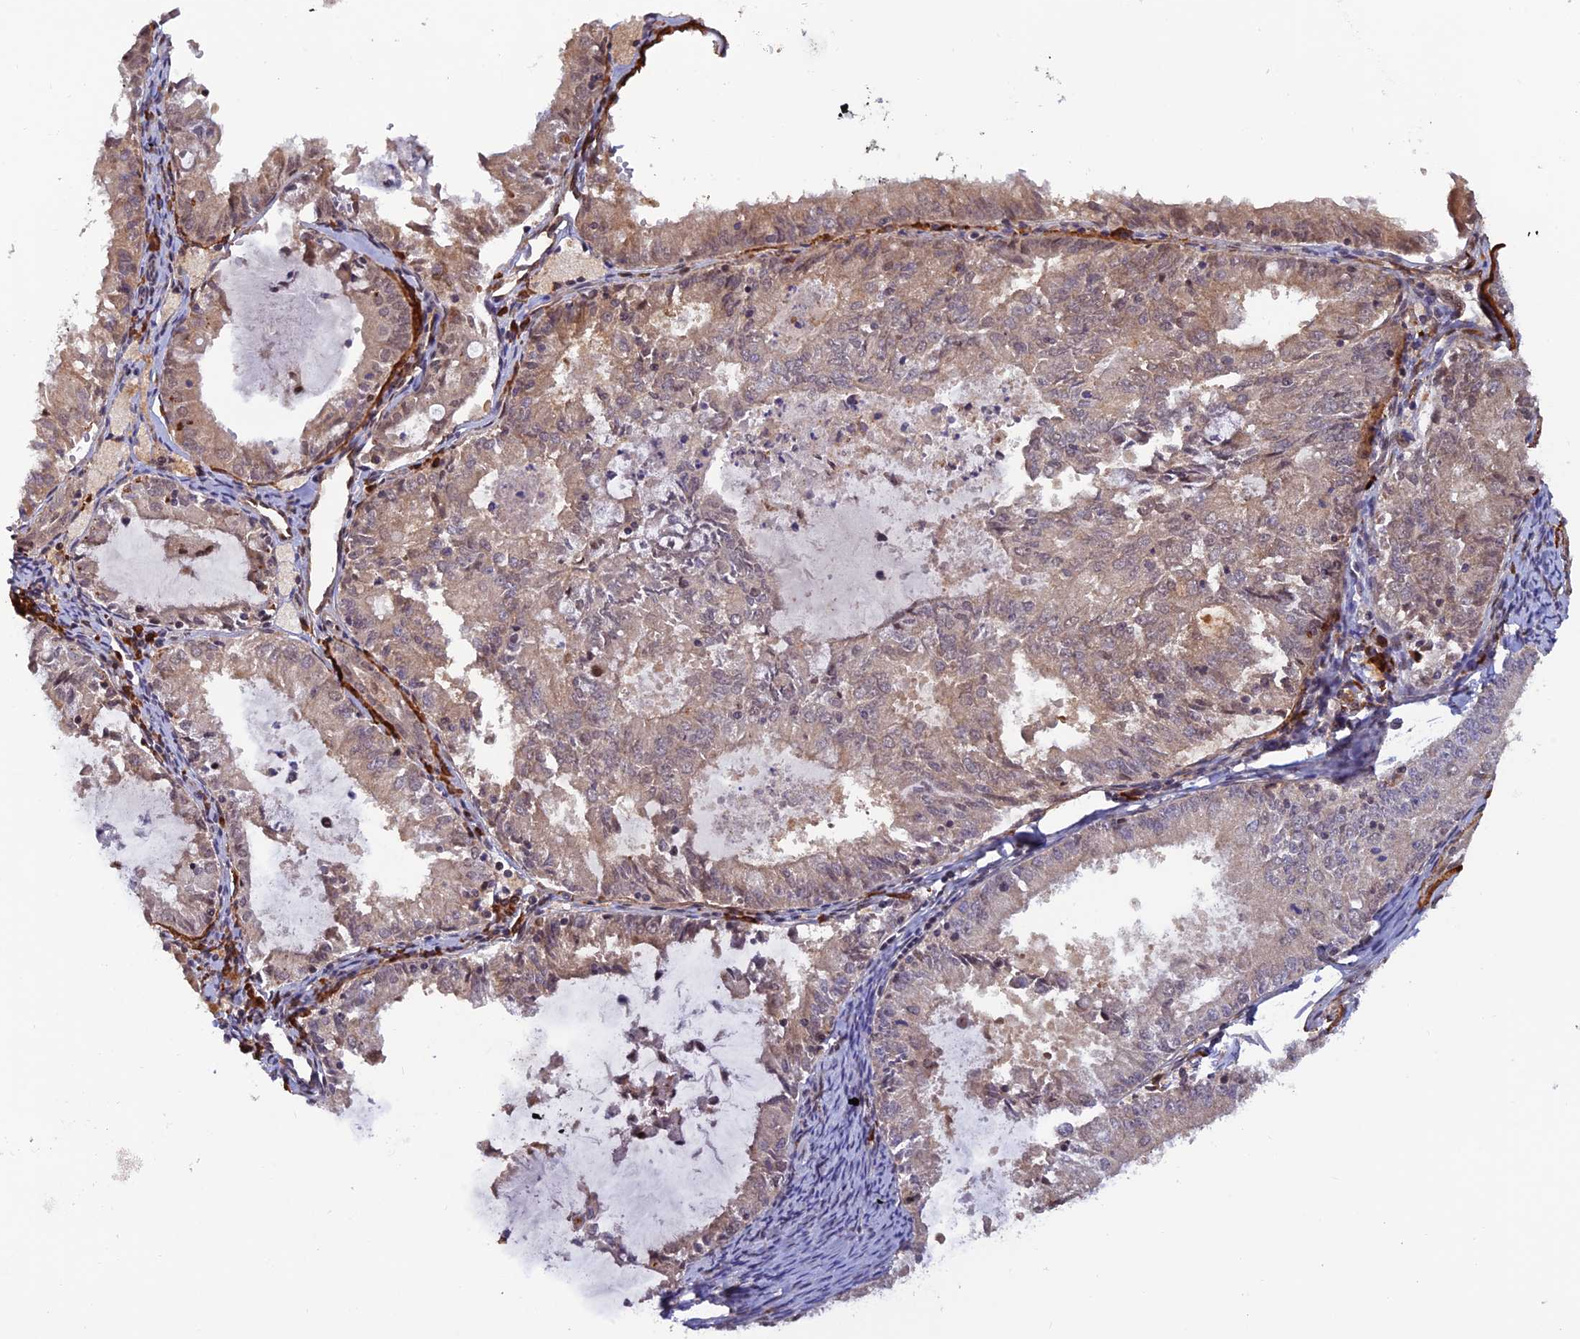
{"staining": {"intensity": "weak", "quantity": ">75%", "location": "cytoplasmic/membranous"}, "tissue": "endometrial cancer", "cell_type": "Tumor cells", "image_type": "cancer", "snomed": [{"axis": "morphology", "description": "Adenocarcinoma, NOS"}, {"axis": "topography", "description": "Endometrium"}], "caption": "Endometrial adenocarcinoma stained with a protein marker displays weak staining in tumor cells.", "gene": "ZNF565", "patient": {"sex": "female", "age": 57}}